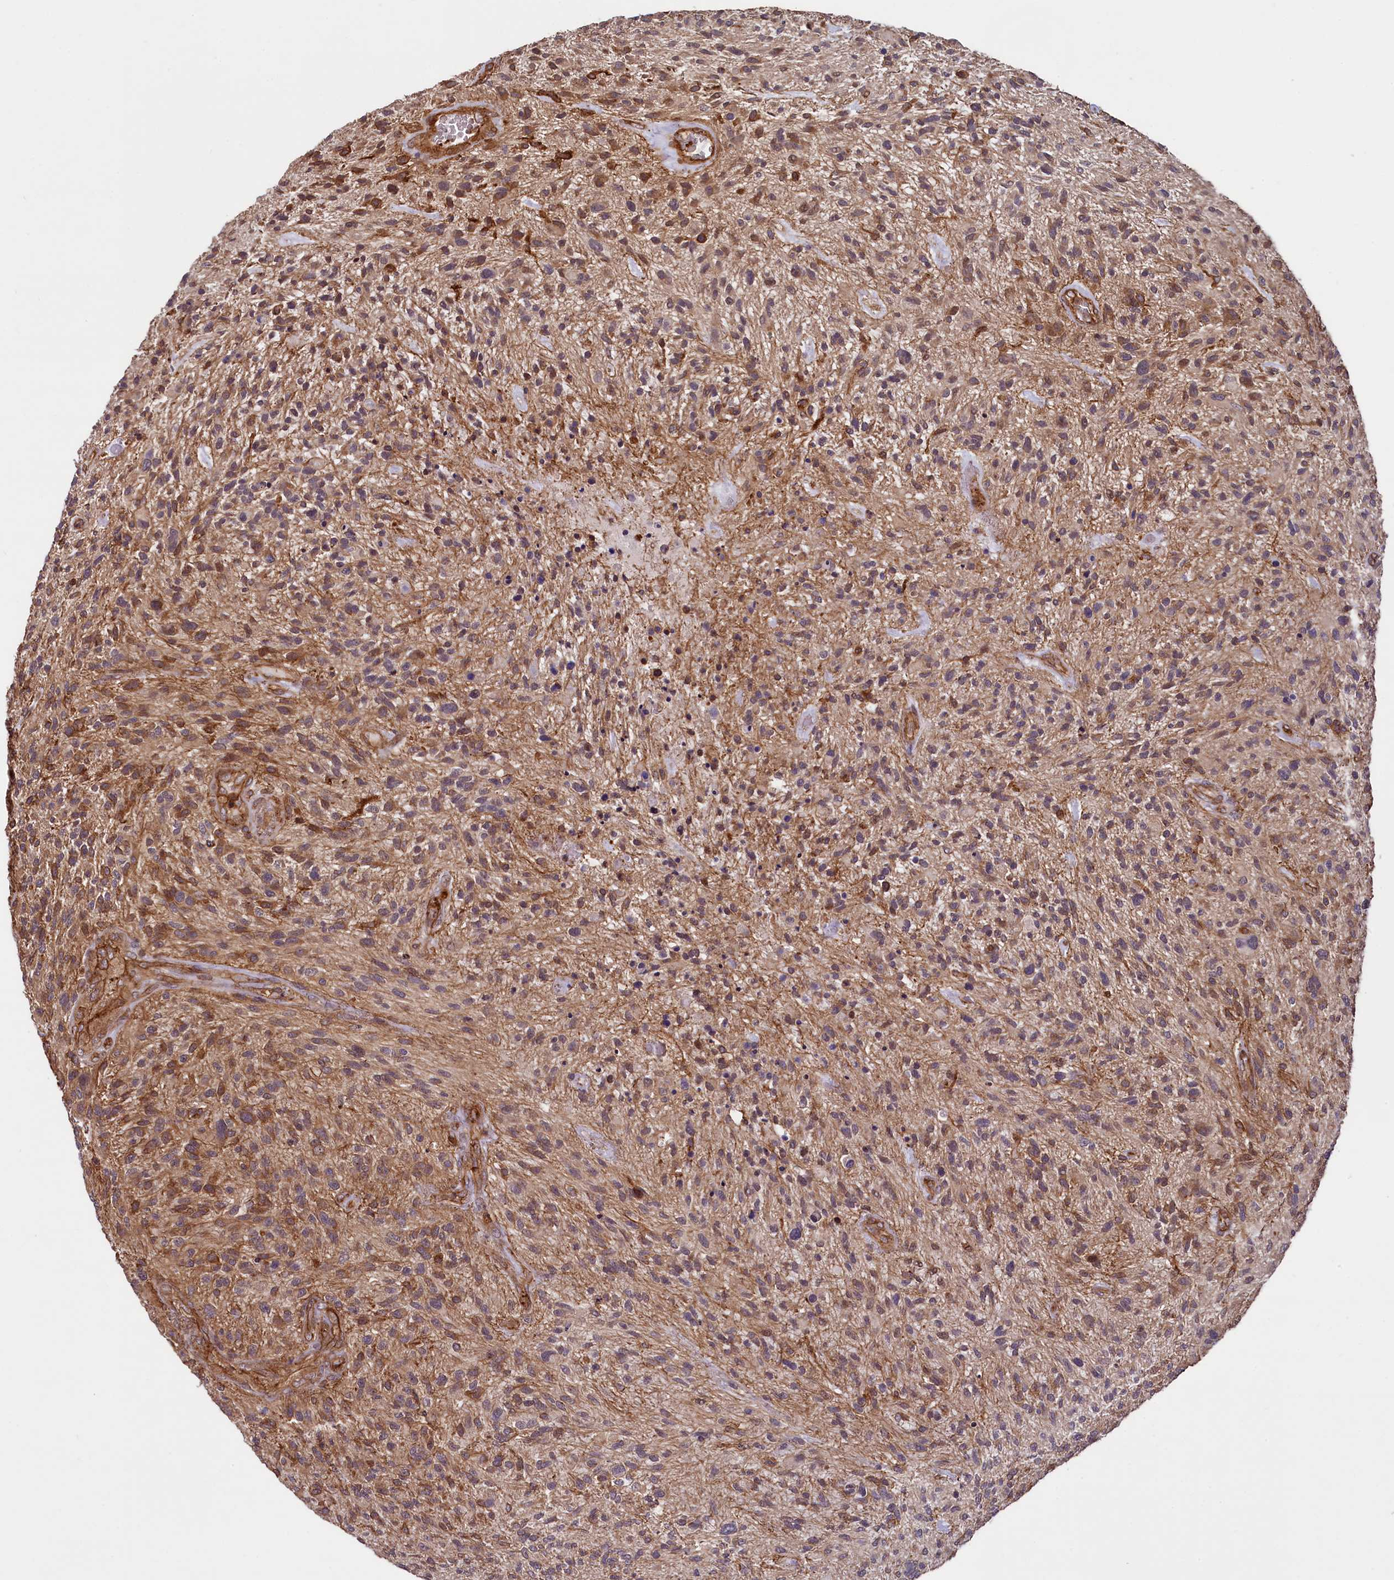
{"staining": {"intensity": "weak", "quantity": "<25%", "location": "cytoplasmic/membranous"}, "tissue": "glioma", "cell_type": "Tumor cells", "image_type": "cancer", "snomed": [{"axis": "morphology", "description": "Glioma, malignant, High grade"}, {"axis": "topography", "description": "Brain"}], "caption": "Tumor cells show no significant protein positivity in glioma.", "gene": "SVIP", "patient": {"sex": "male", "age": 47}}